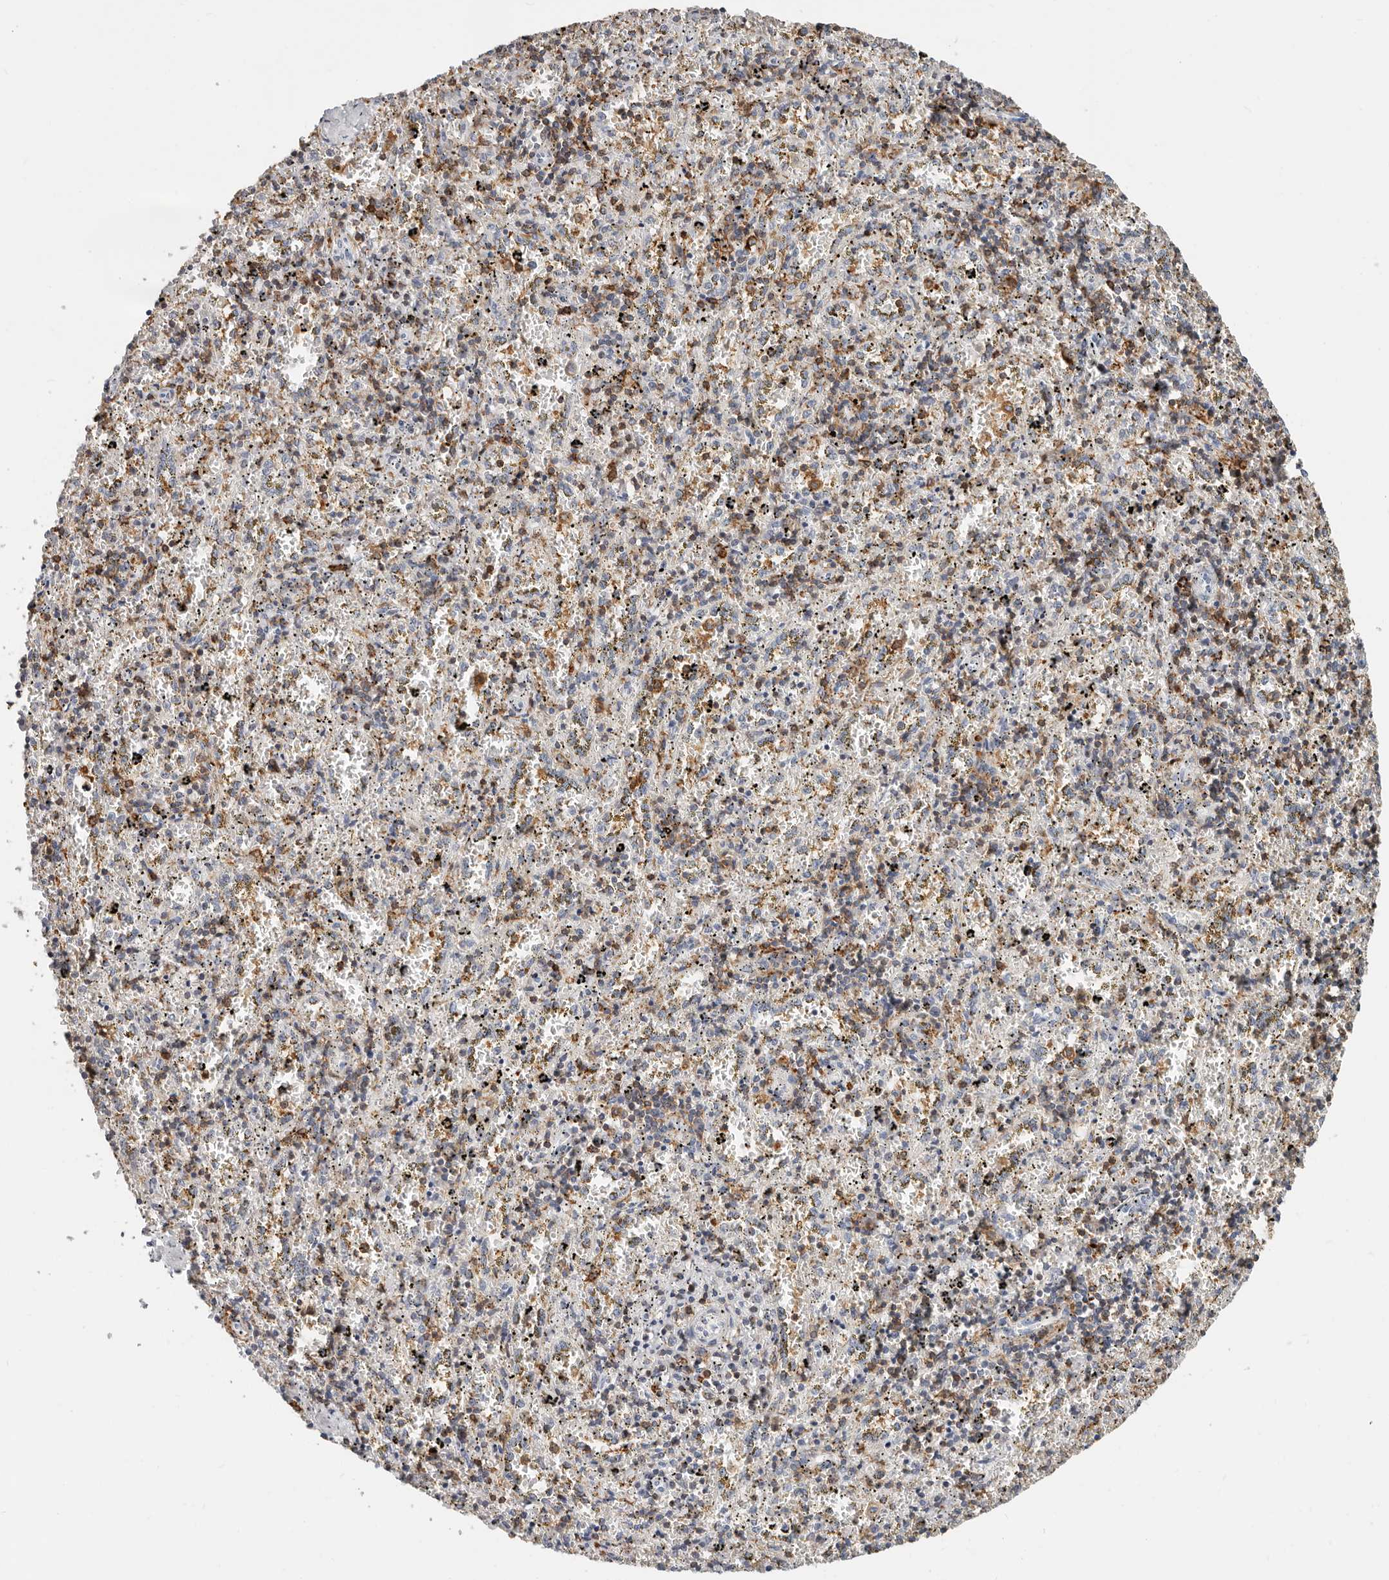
{"staining": {"intensity": "moderate", "quantity": "25%-75%", "location": "cytoplasmic/membranous"}, "tissue": "spleen", "cell_type": "Cells in red pulp", "image_type": "normal", "snomed": [{"axis": "morphology", "description": "Normal tissue, NOS"}, {"axis": "topography", "description": "Spleen"}], "caption": "Human spleen stained for a protein (brown) displays moderate cytoplasmic/membranous positive staining in about 25%-75% of cells in red pulp.", "gene": "TMEM63B", "patient": {"sex": "male", "age": 11}}